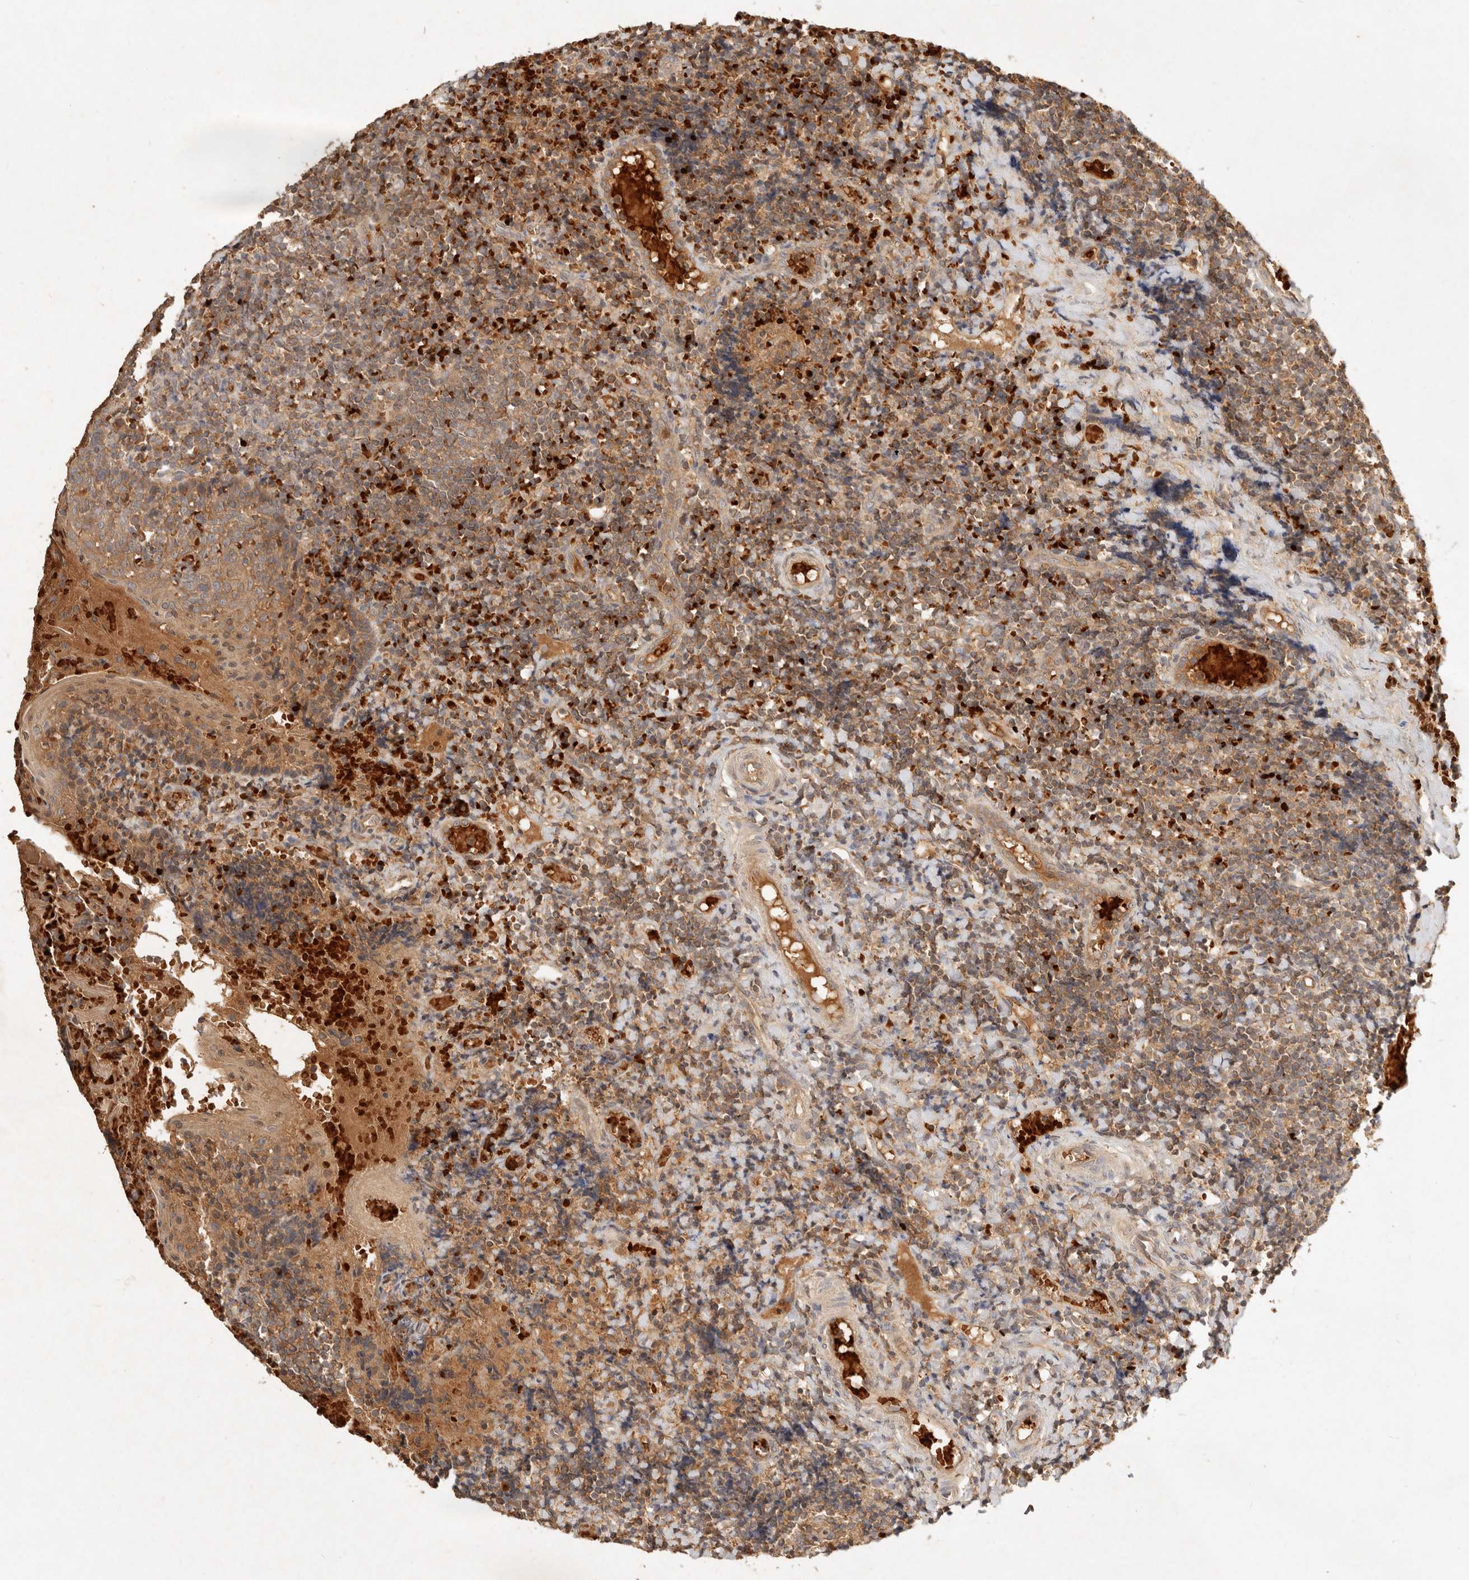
{"staining": {"intensity": "moderate", "quantity": "<25%", "location": "cytoplasmic/membranous"}, "tissue": "tonsil", "cell_type": "Germinal center cells", "image_type": "normal", "snomed": [{"axis": "morphology", "description": "Normal tissue, NOS"}, {"axis": "topography", "description": "Tonsil"}], "caption": "An IHC micrograph of unremarkable tissue is shown. Protein staining in brown shows moderate cytoplasmic/membranous positivity in tonsil within germinal center cells.", "gene": "FREM2", "patient": {"sex": "female", "age": 19}}